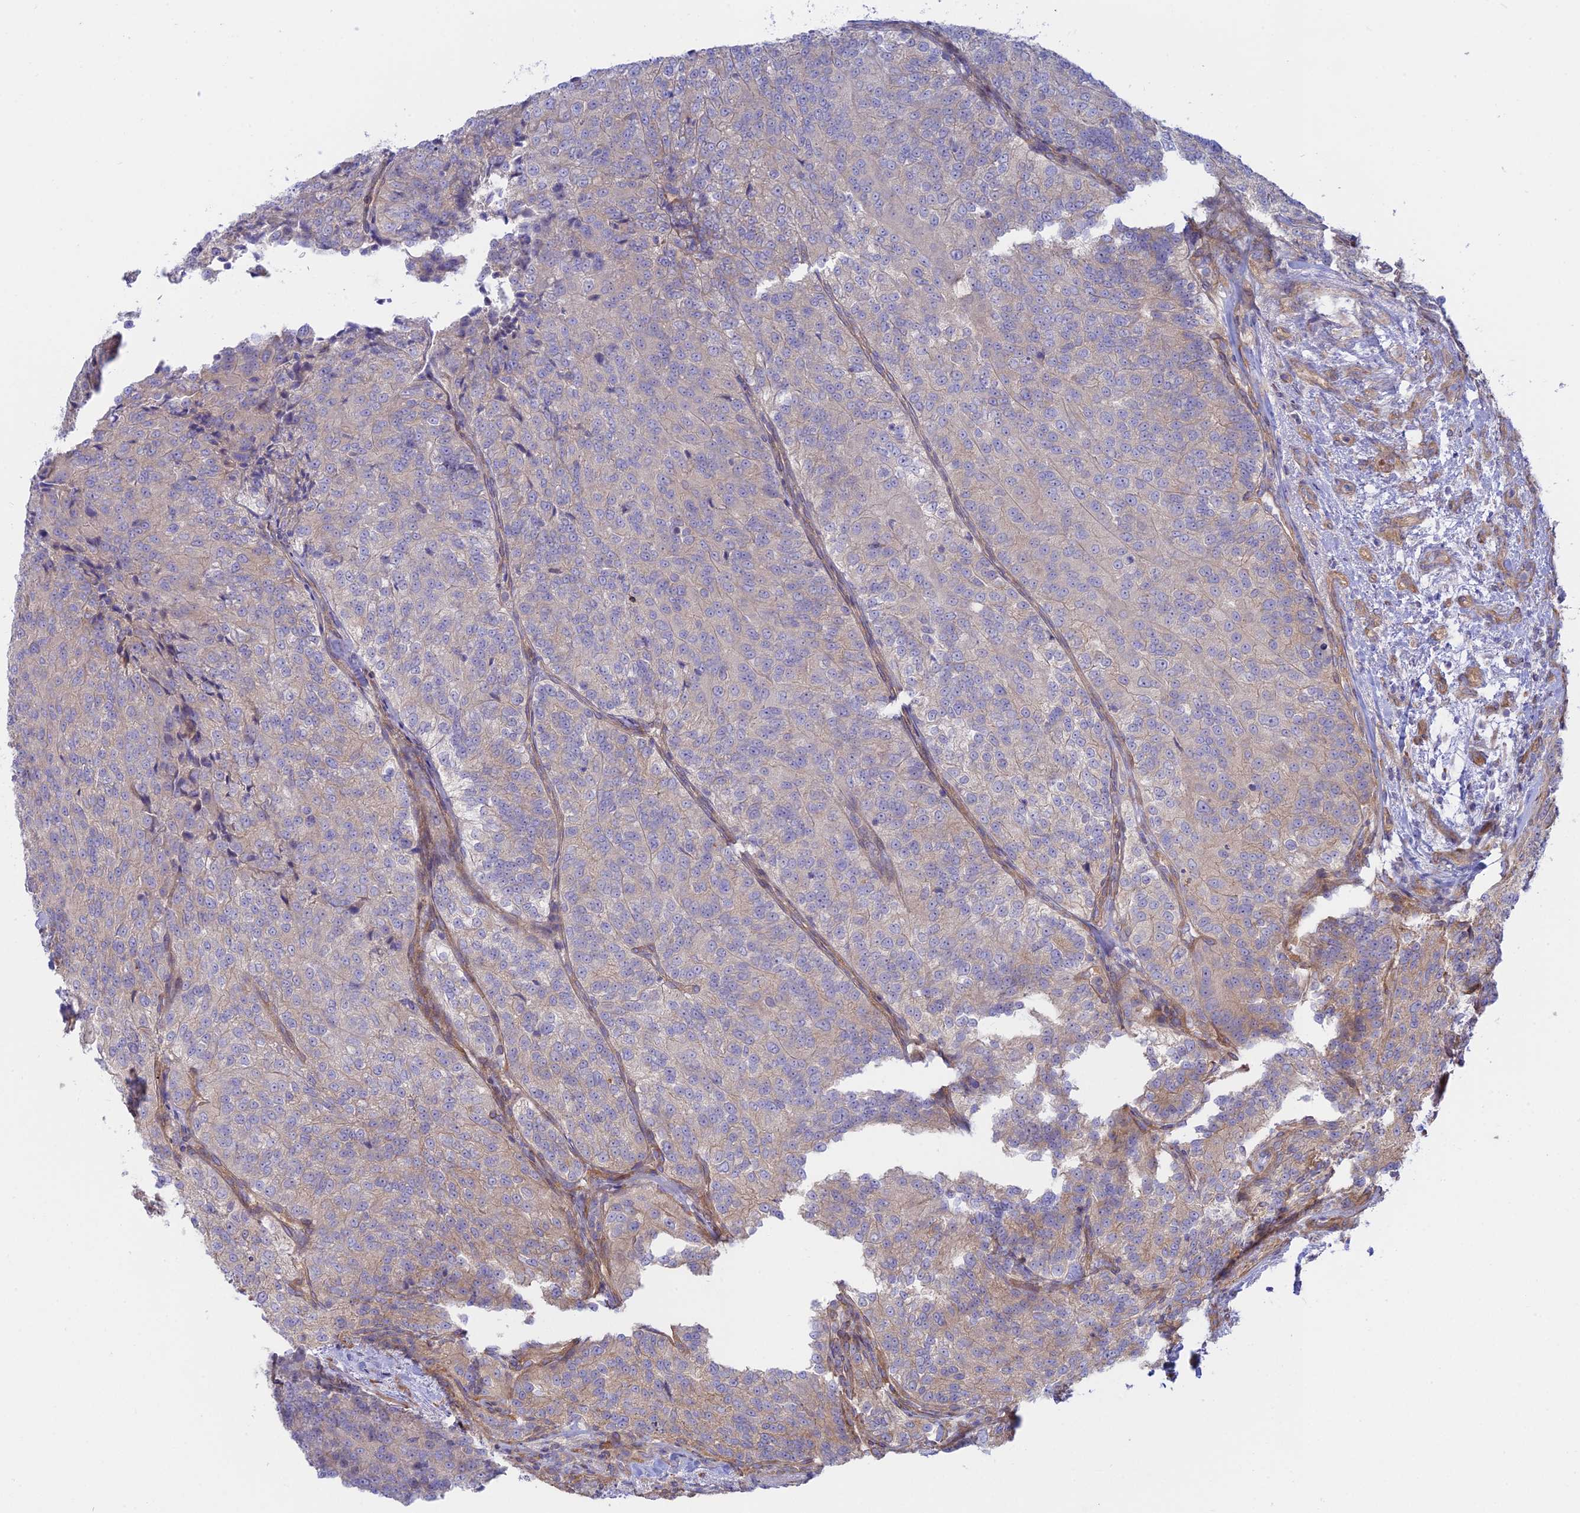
{"staining": {"intensity": "weak", "quantity": "<25%", "location": "cytoplasmic/membranous"}, "tissue": "renal cancer", "cell_type": "Tumor cells", "image_type": "cancer", "snomed": [{"axis": "morphology", "description": "Adenocarcinoma, NOS"}, {"axis": "topography", "description": "Kidney"}], "caption": "Tumor cells are negative for brown protein staining in renal cancer. (Immunohistochemistry, brightfield microscopy, high magnification).", "gene": "KCNAB1", "patient": {"sex": "female", "age": 63}}